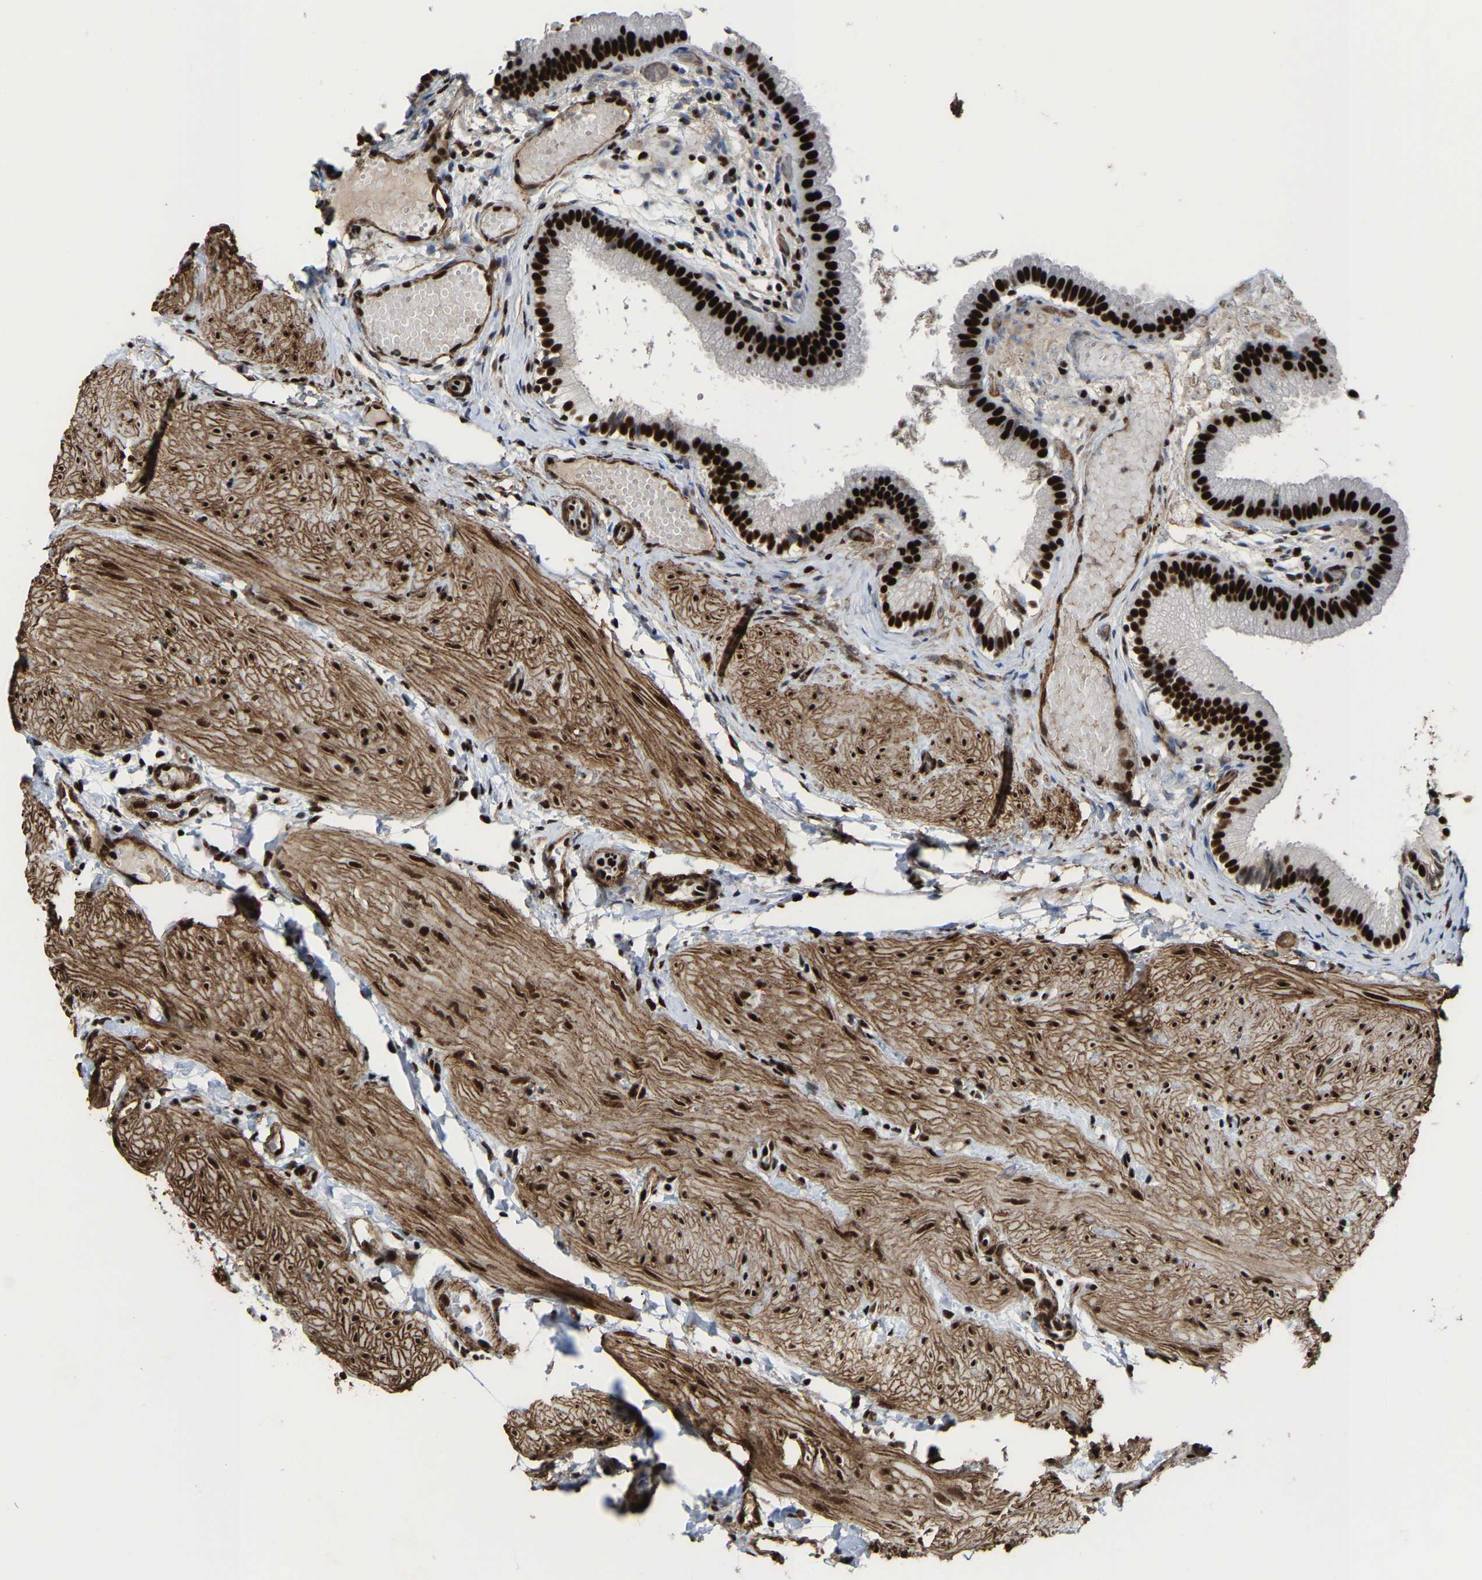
{"staining": {"intensity": "strong", "quantity": ">75%", "location": "nuclear"}, "tissue": "gallbladder", "cell_type": "Glandular cells", "image_type": "normal", "snomed": [{"axis": "morphology", "description": "Normal tissue, NOS"}, {"axis": "topography", "description": "Gallbladder"}], "caption": "Immunohistochemistry histopathology image of unremarkable gallbladder: human gallbladder stained using immunohistochemistry (IHC) exhibits high levels of strong protein expression localized specifically in the nuclear of glandular cells, appearing as a nuclear brown color.", "gene": "DDX5", "patient": {"sex": "female", "age": 26}}